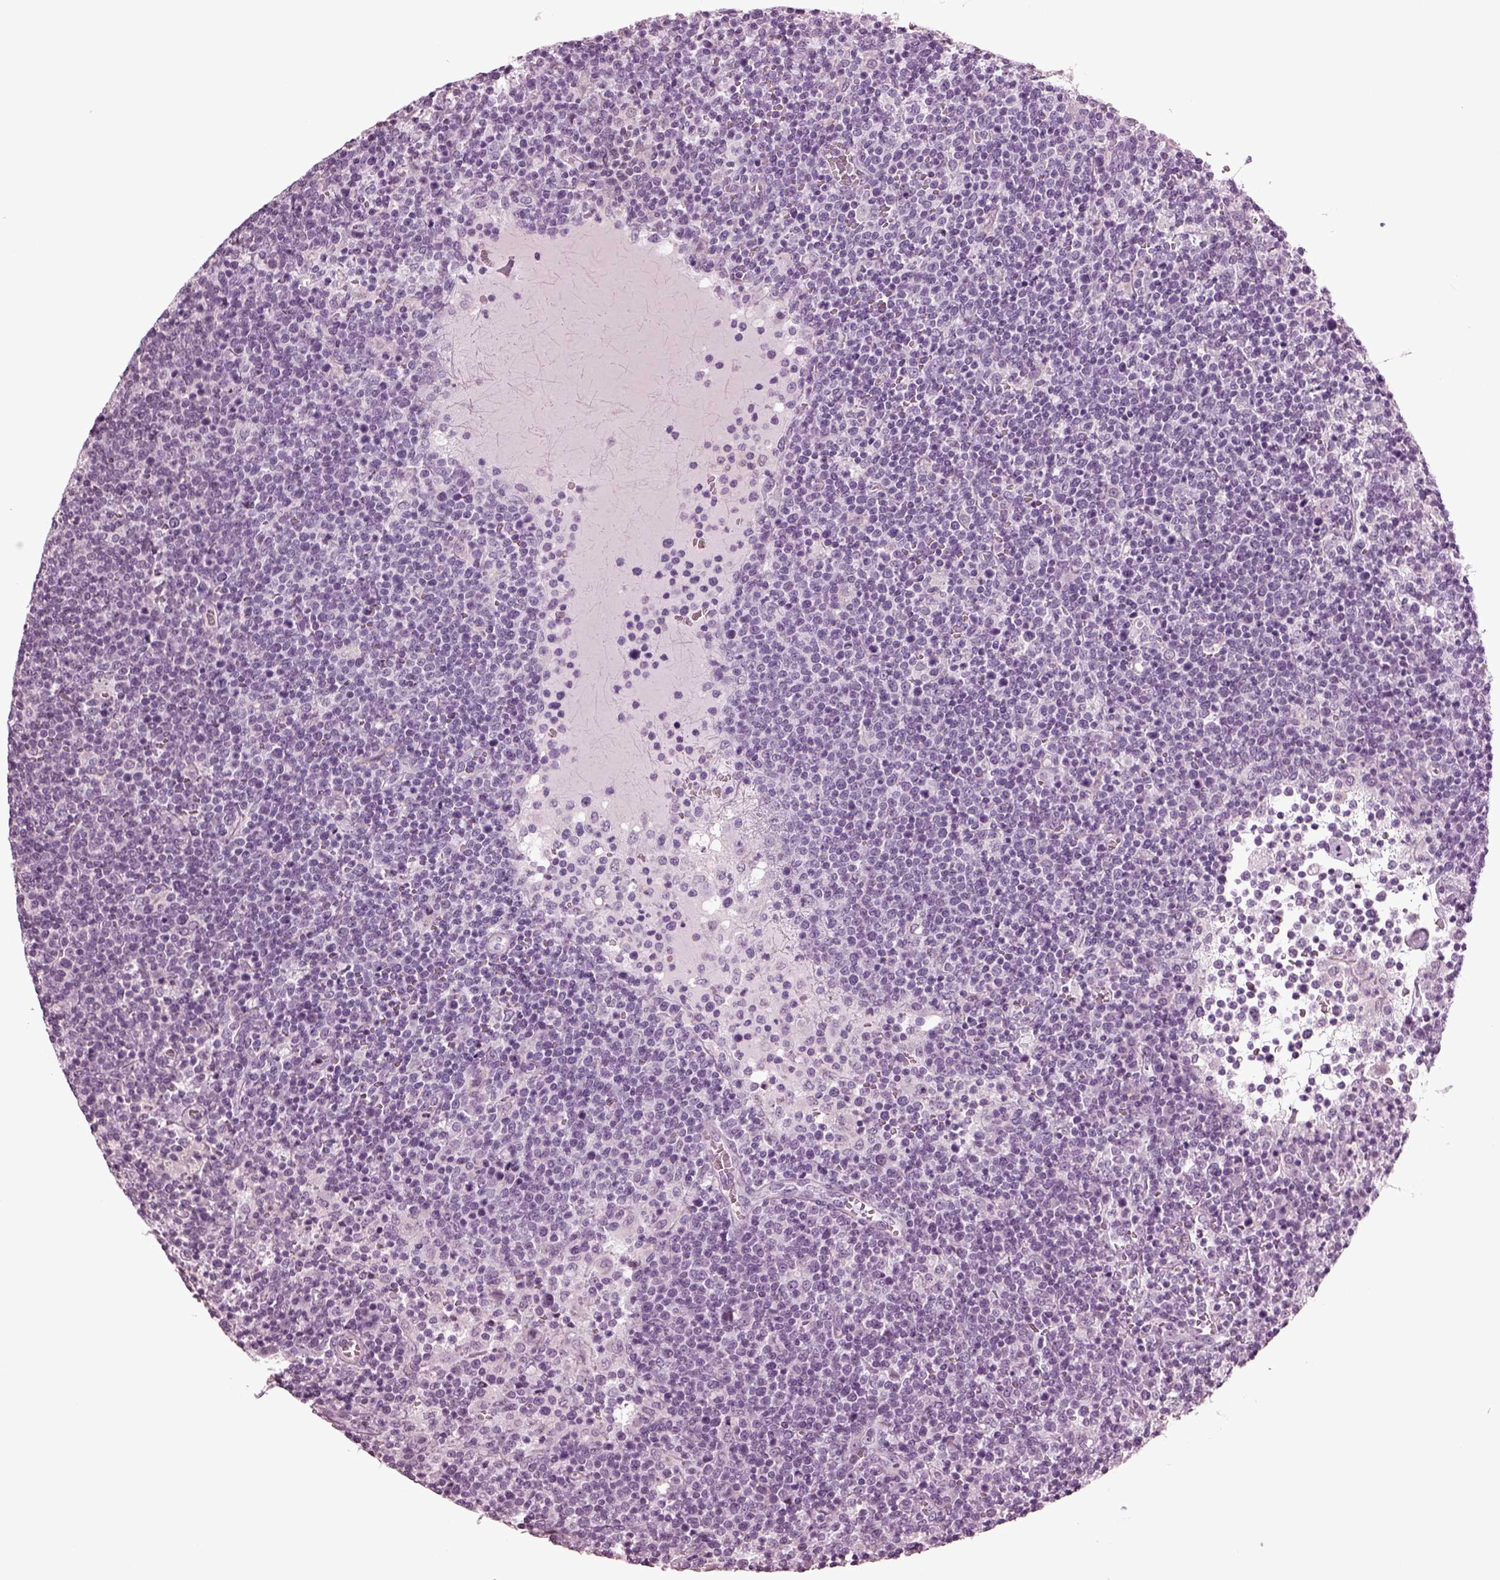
{"staining": {"intensity": "negative", "quantity": "none", "location": "none"}, "tissue": "lymphoma", "cell_type": "Tumor cells", "image_type": "cancer", "snomed": [{"axis": "morphology", "description": "Malignant lymphoma, non-Hodgkin's type, High grade"}, {"axis": "topography", "description": "Lymph node"}], "caption": "The photomicrograph displays no significant staining in tumor cells of malignant lymphoma, non-Hodgkin's type (high-grade). Nuclei are stained in blue.", "gene": "SLC6A17", "patient": {"sex": "male", "age": 61}}